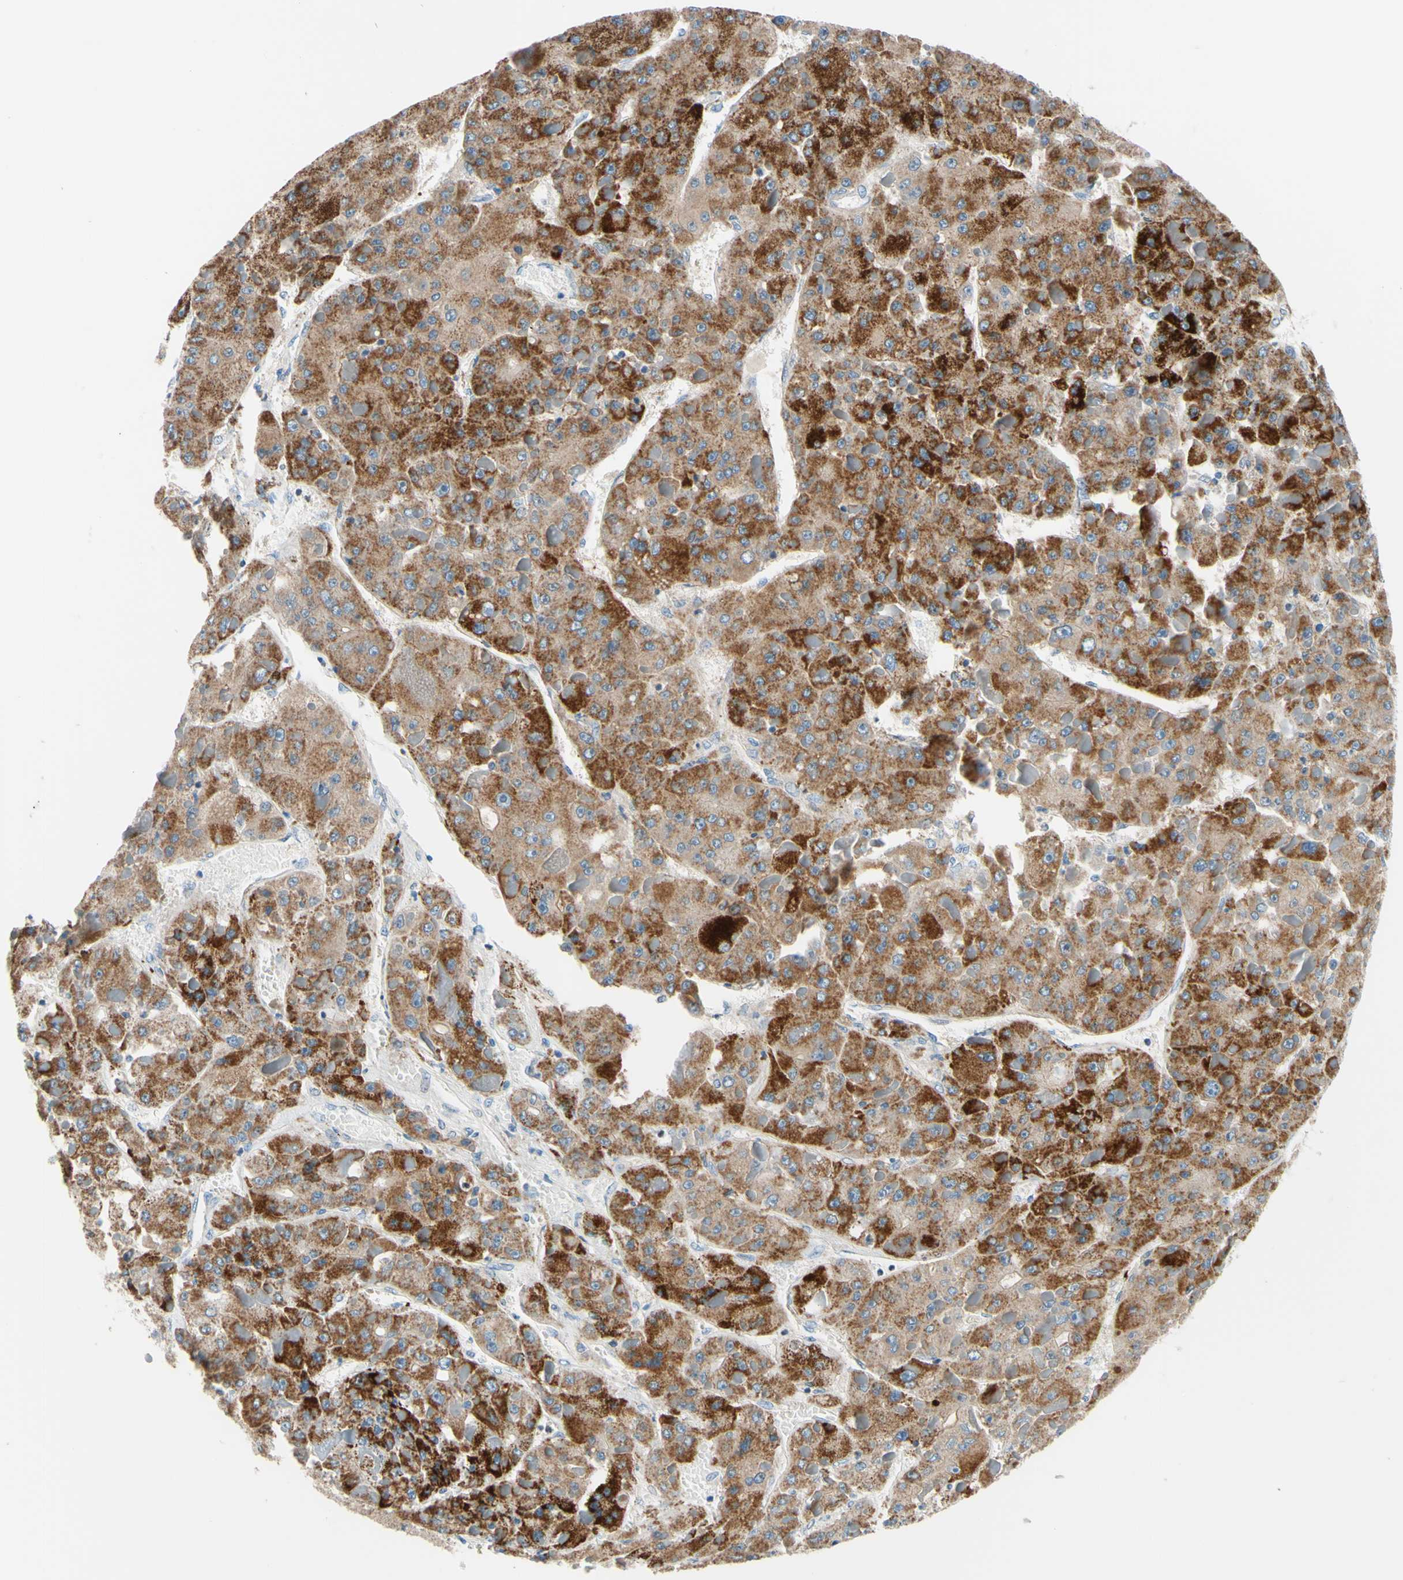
{"staining": {"intensity": "moderate", "quantity": ">75%", "location": "cytoplasmic/membranous"}, "tissue": "liver cancer", "cell_type": "Tumor cells", "image_type": "cancer", "snomed": [{"axis": "morphology", "description": "Carcinoma, Hepatocellular, NOS"}, {"axis": "topography", "description": "Liver"}], "caption": "Immunohistochemistry (DAB (3,3'-diaminobenzidine)) staining of human hepatocellular carcinoma (liver) exhibits moderate cytoplasmic/membranous protein positivity in about >75% of tumor cells. Nuclei are stained in blue.", "gene": "CBX7", "patient": {"sex": "female", "age": 73}}